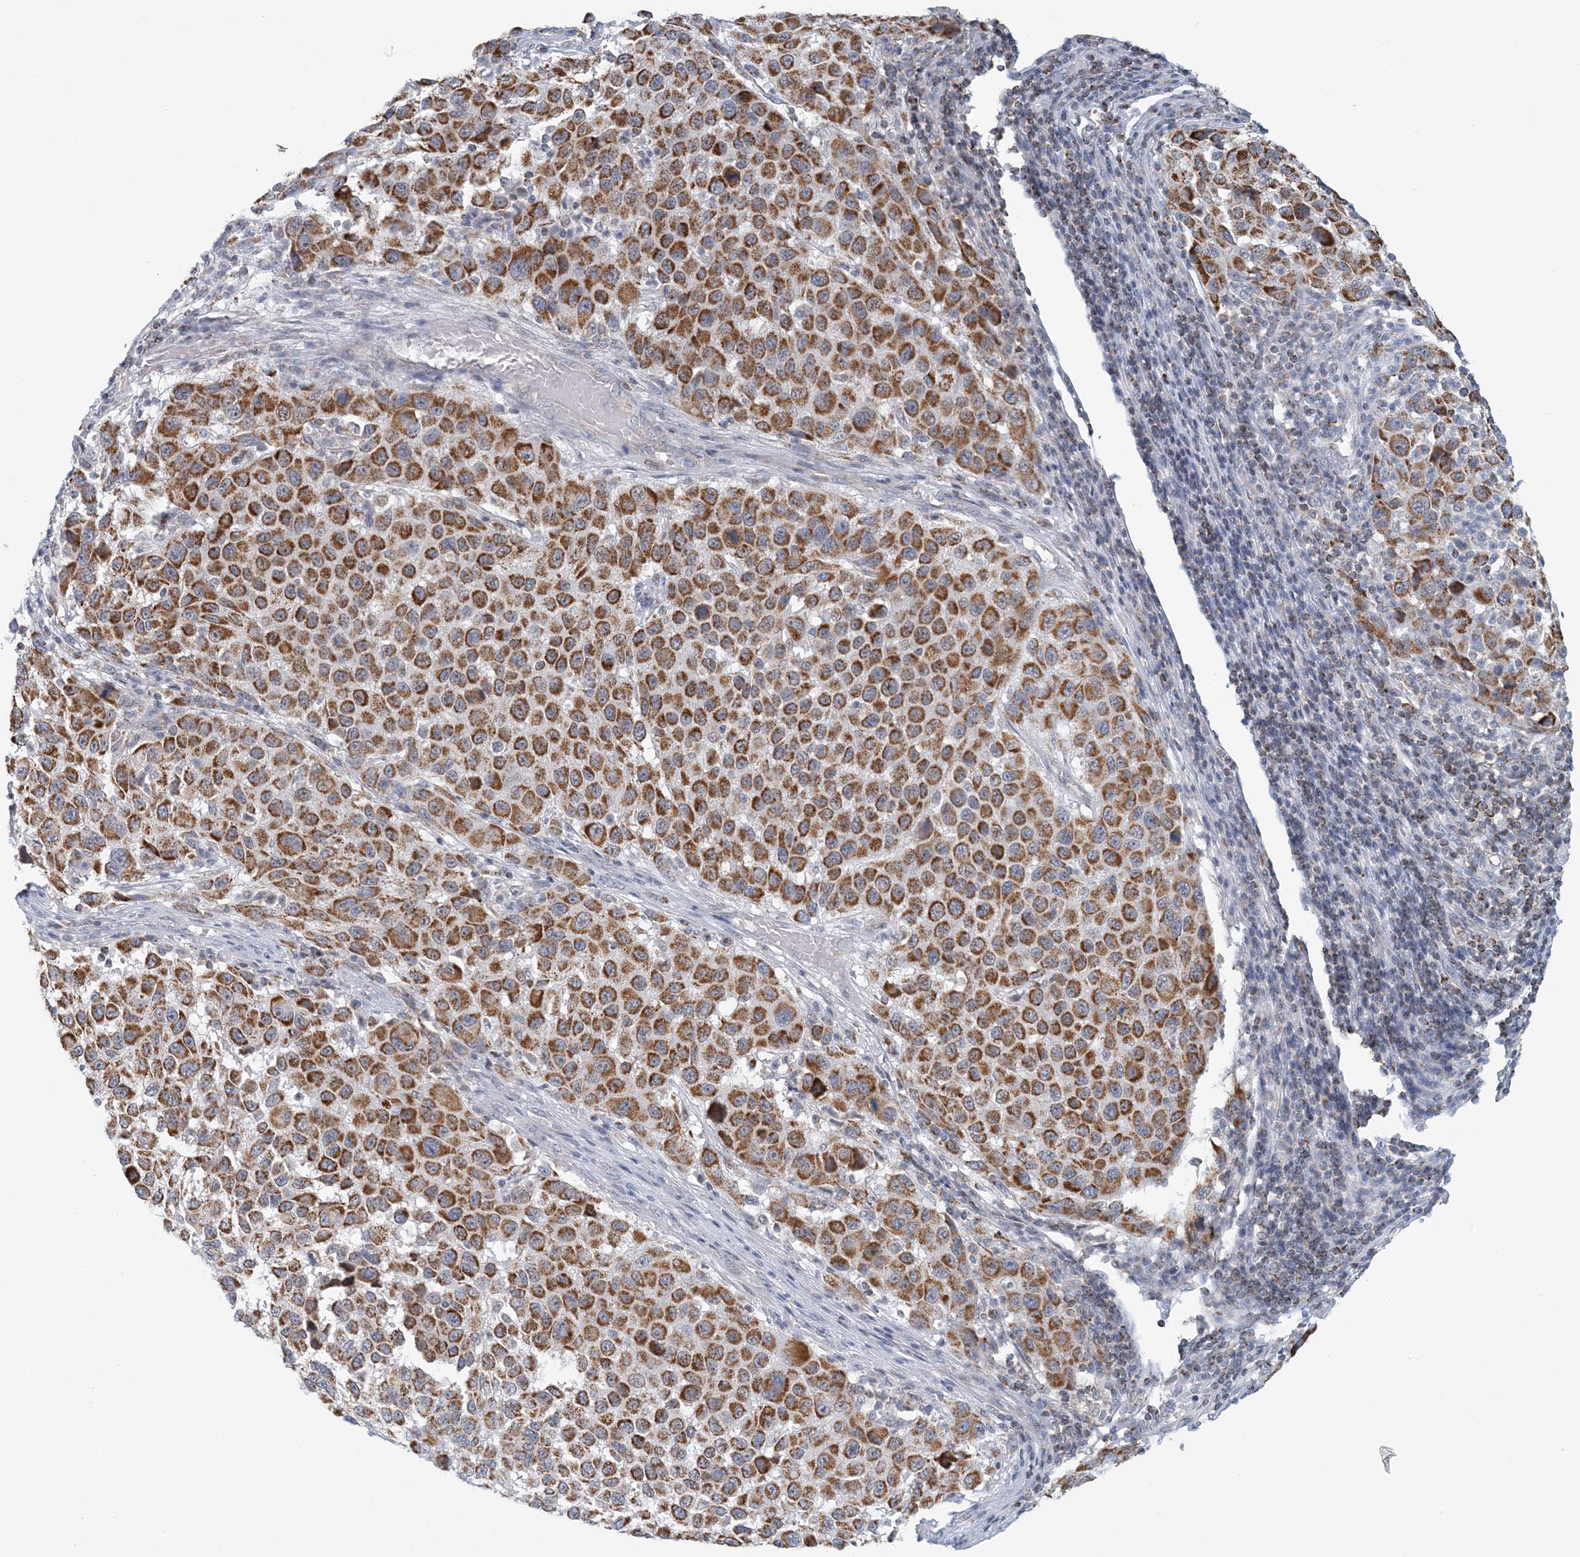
{"staining": {"intensity": "strong", "quantity": ">75%", "location": "cytoplasmic/membranous"}, "tissue": "melanoma", "cell_type": "Tumor cells", "image_type": "cancer", "snomed": [{"axis": "morphology", "description": "Malignant melanoma, Metastatic site"}, {"axis": "topography", "description": "Lymph node"}], "caption": "IHC of melanoma displays high levels of strong cytoplasmic/membranous expression in about >75% of tumor cells.", "gene": "BDH1", "patient": {"sex": "male", "age": 61}}